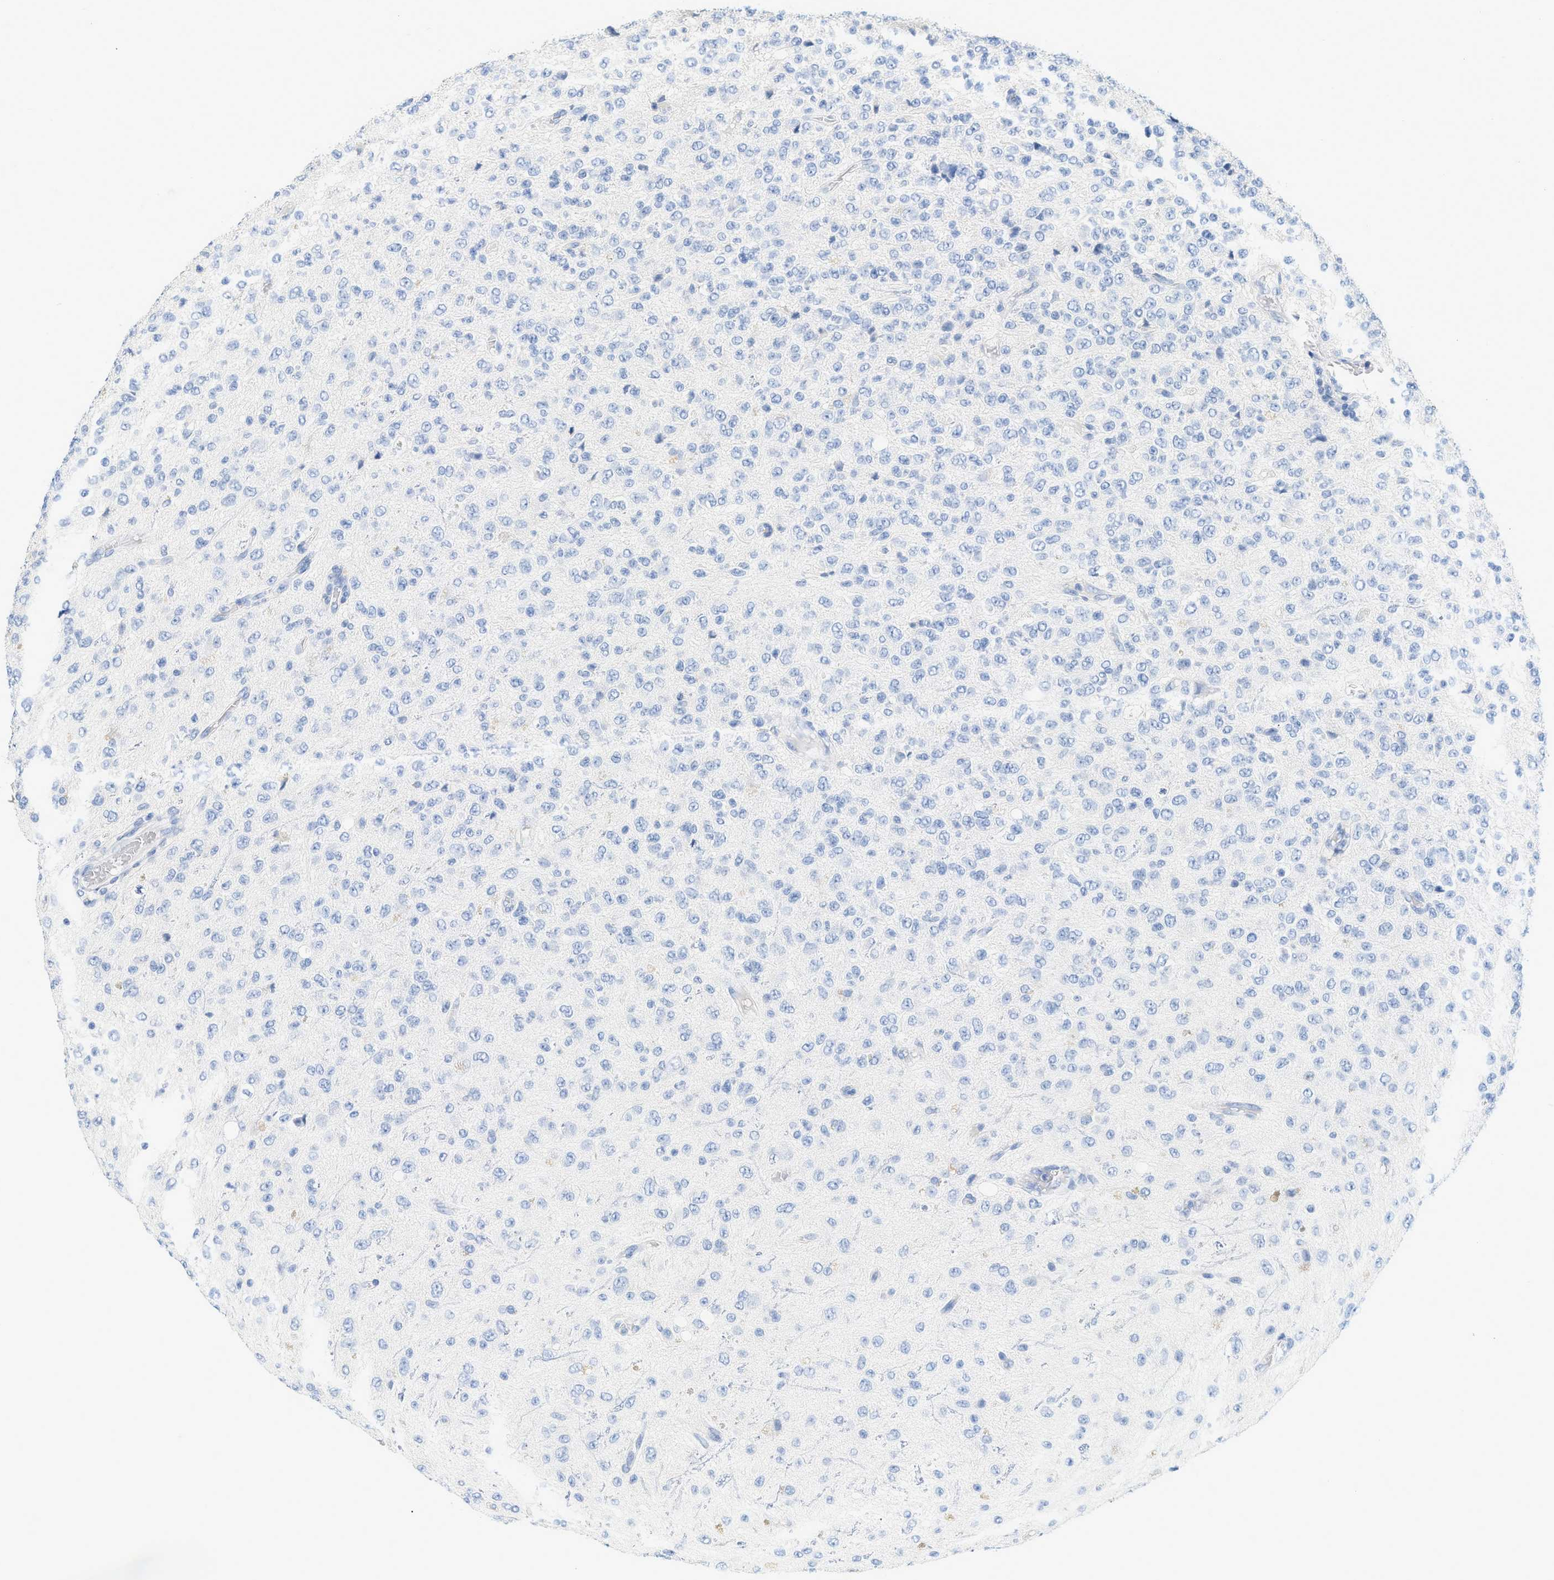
{"staining": {"intensity": "negative", "quantity": "none", "location": "none"}, "tissue": "glioma", "cell_type": "Tumor cells", "image_type": "cancer", "snomed": [{"axis": "morphology", "description": "Glioma, malignant, High grade"}, {"axis": "topography", "description": "pancreas cauda"}], "caption": "DAB immunohistochemical staining of glioma displays no significant expression in tumor cells.", "gene": "PAPPA", "patient": {"sex": "male", "age": 60}}